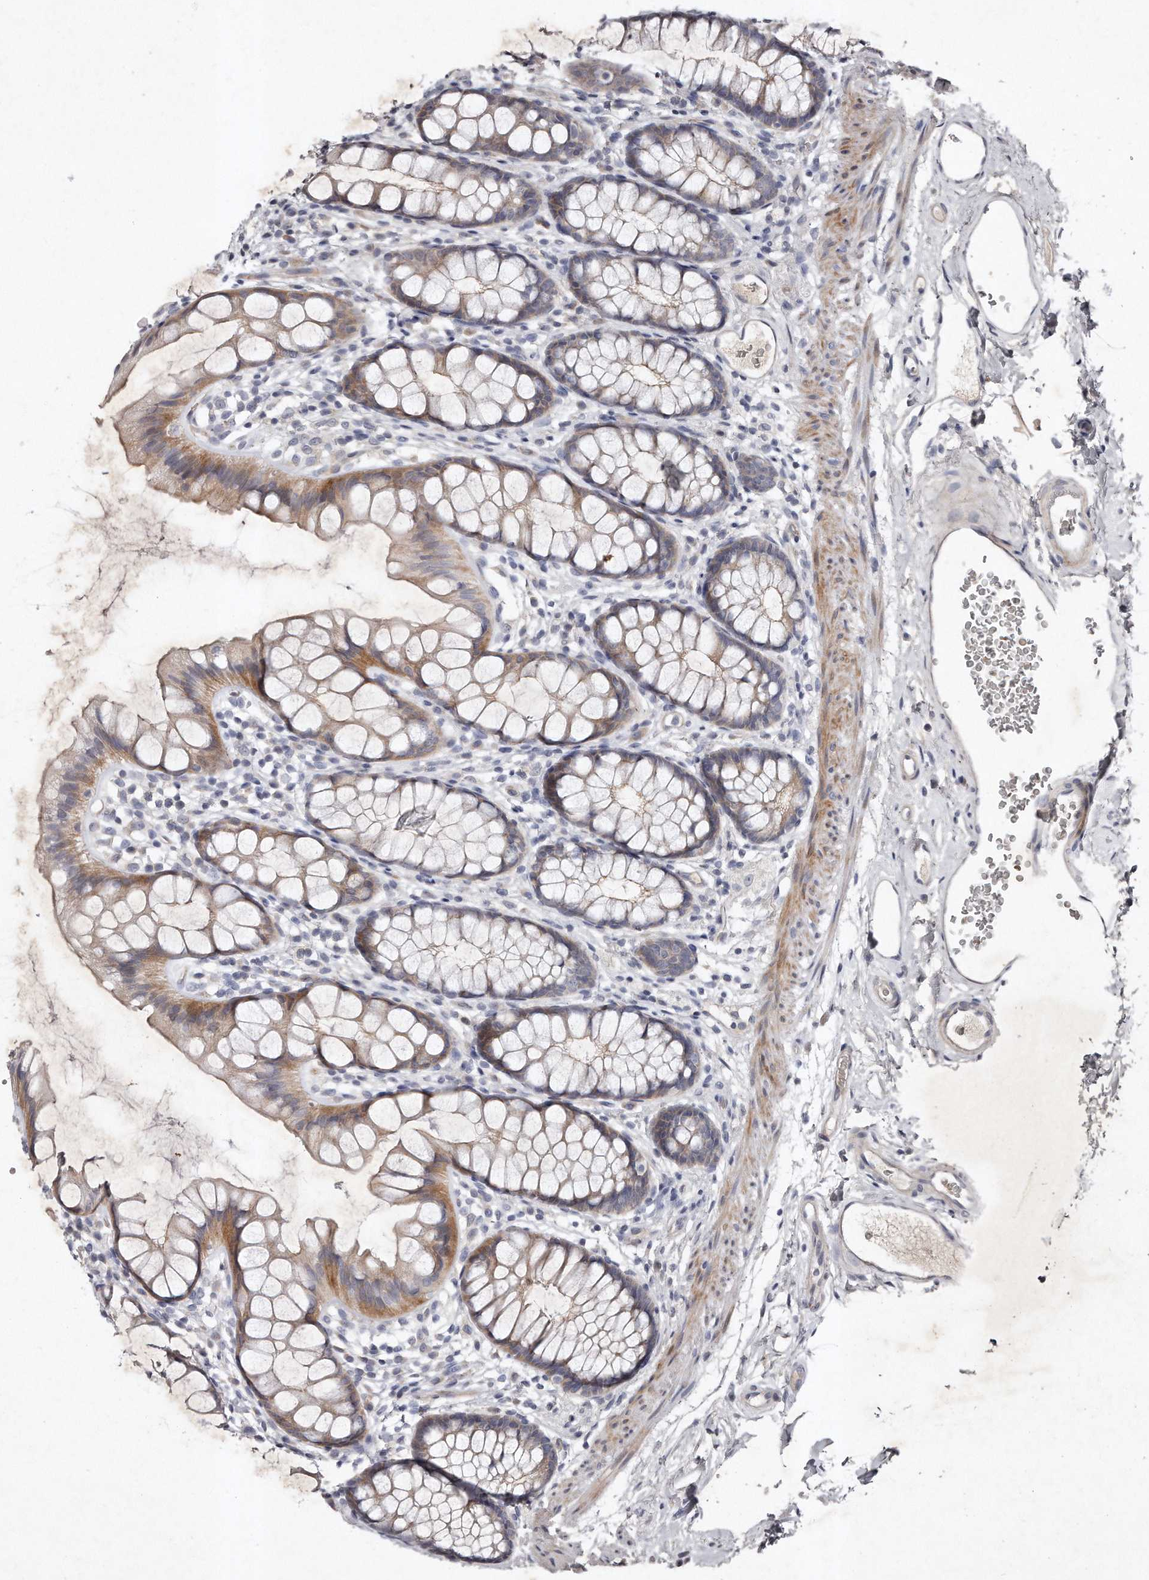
{"staining": {"intensity": "weak", "quantity": ">75%", "location": "cytoplasmic/membranous"}, "tissue": "rectum", "cell_type": "Glandular cells", "image_type": "normal", "snomed": [{"axis": "morphology", "description": "Normal tissue, NOS"}, {"axis": "topography", "description": "Rectum"}], "caption": "Brown immunohistochemical staining in normal human rectum shows weak cytoplasmic/membranous staining in about >75% of glandular cells.", "gene": "TECR", "patient": {"sex": "female", "age": 65}}